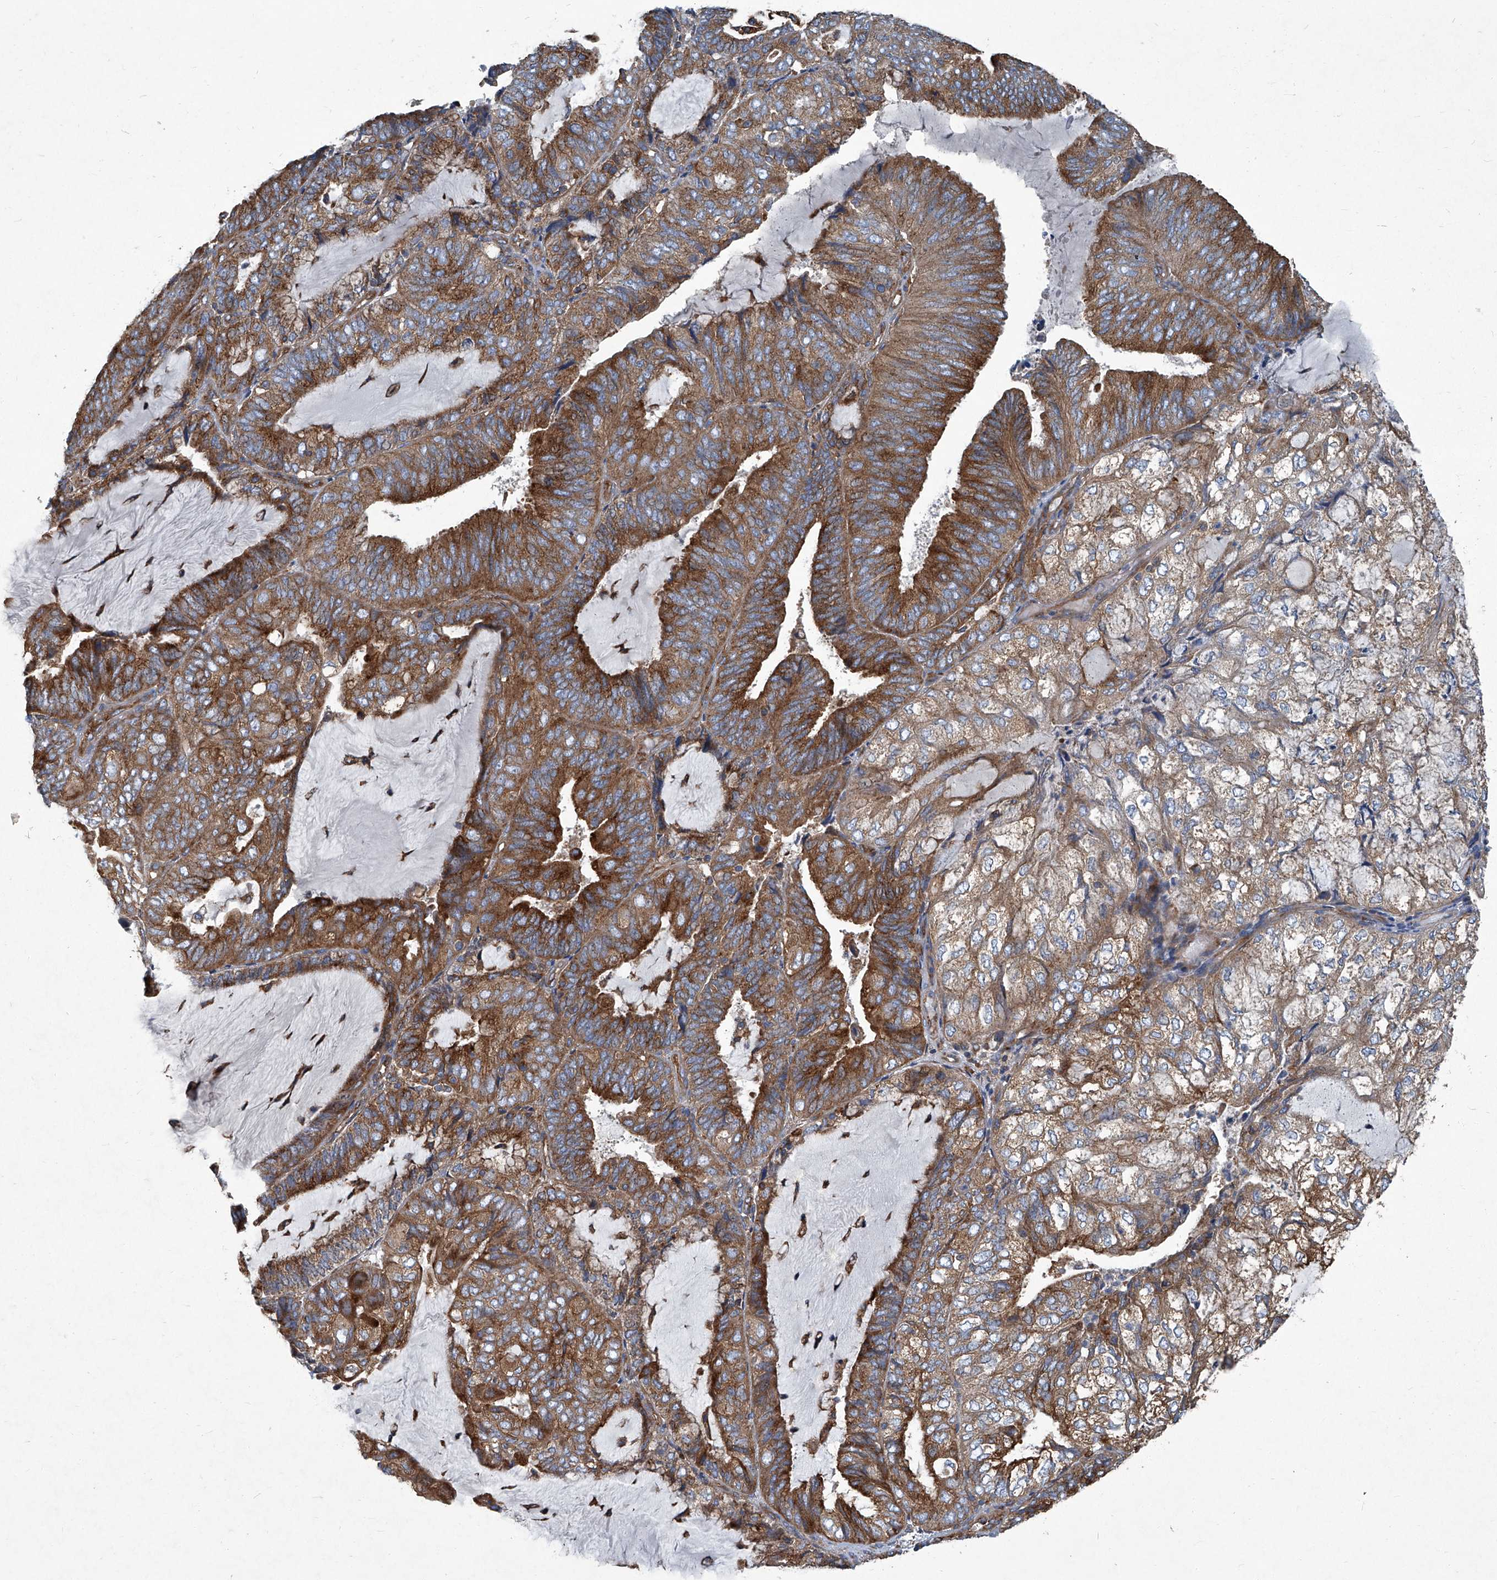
{"staining": {"intensity": "moderate", "quantity": ">75%", "location": "cytoplasmic/membranous"}, "tissue": "endometrial cancer", "cell_type": "Tumor cells", "image_type": "cancer", "snomed": [{"axis": "morphology", "description": "Adenocarcinoma, NOS"}, {"axis": "topography", "description": "Endometrium"}], "caption": "Immunohistochemistry (IHC) of endometrial cancer displays medium levels of moderate cytoplasmic/membranous expression in about >75% of tumor cells. (Brightfield microscopy of DAB IHC at high magnification).", "gene": "PIGH", "patient": {"sex": "female", "age": 81}}